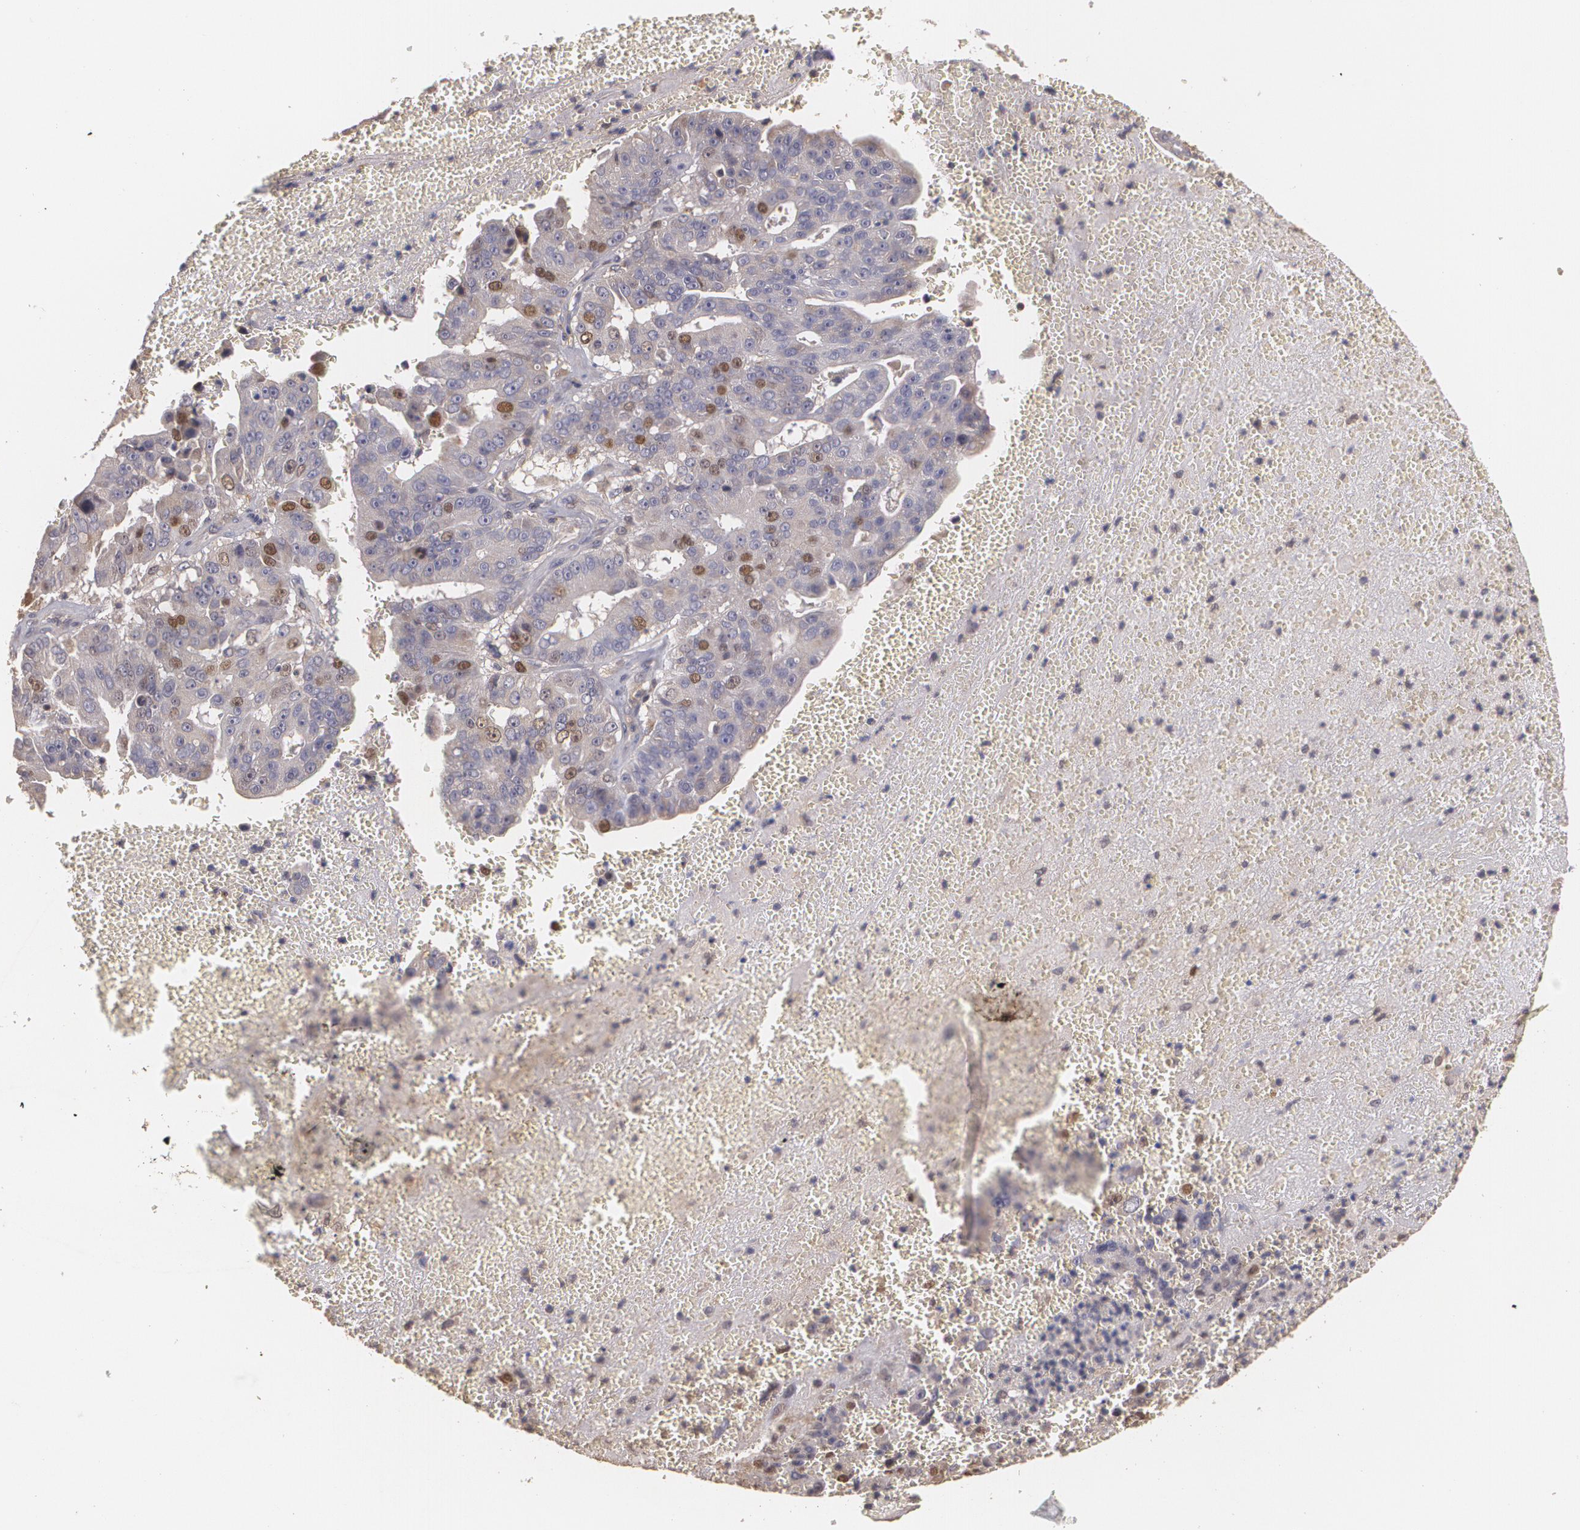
{"staining": {"intensity": "weak", "quantity": "25%-75%", "location": "cytoplasmic/membranous,nuclear"}, "tissue": "liver cancer", "cell_type": "Tumor cells", "image_type": "cancer", "snomed": [{"axis": "morphology", "description": "Cholangiocarcinoma"}, {"axis": "topography", "description": "Liver"}], "caption": "Immunohistochemistry (IHC) of liver cholangiocarcinoma demonstrates low levels of weak cytoplasmic/membranous and nuclear positivity in about 25%-75% of tumor cells.", "gene": "BRCA1", "patient": {"sex": "female", "age": 79}}